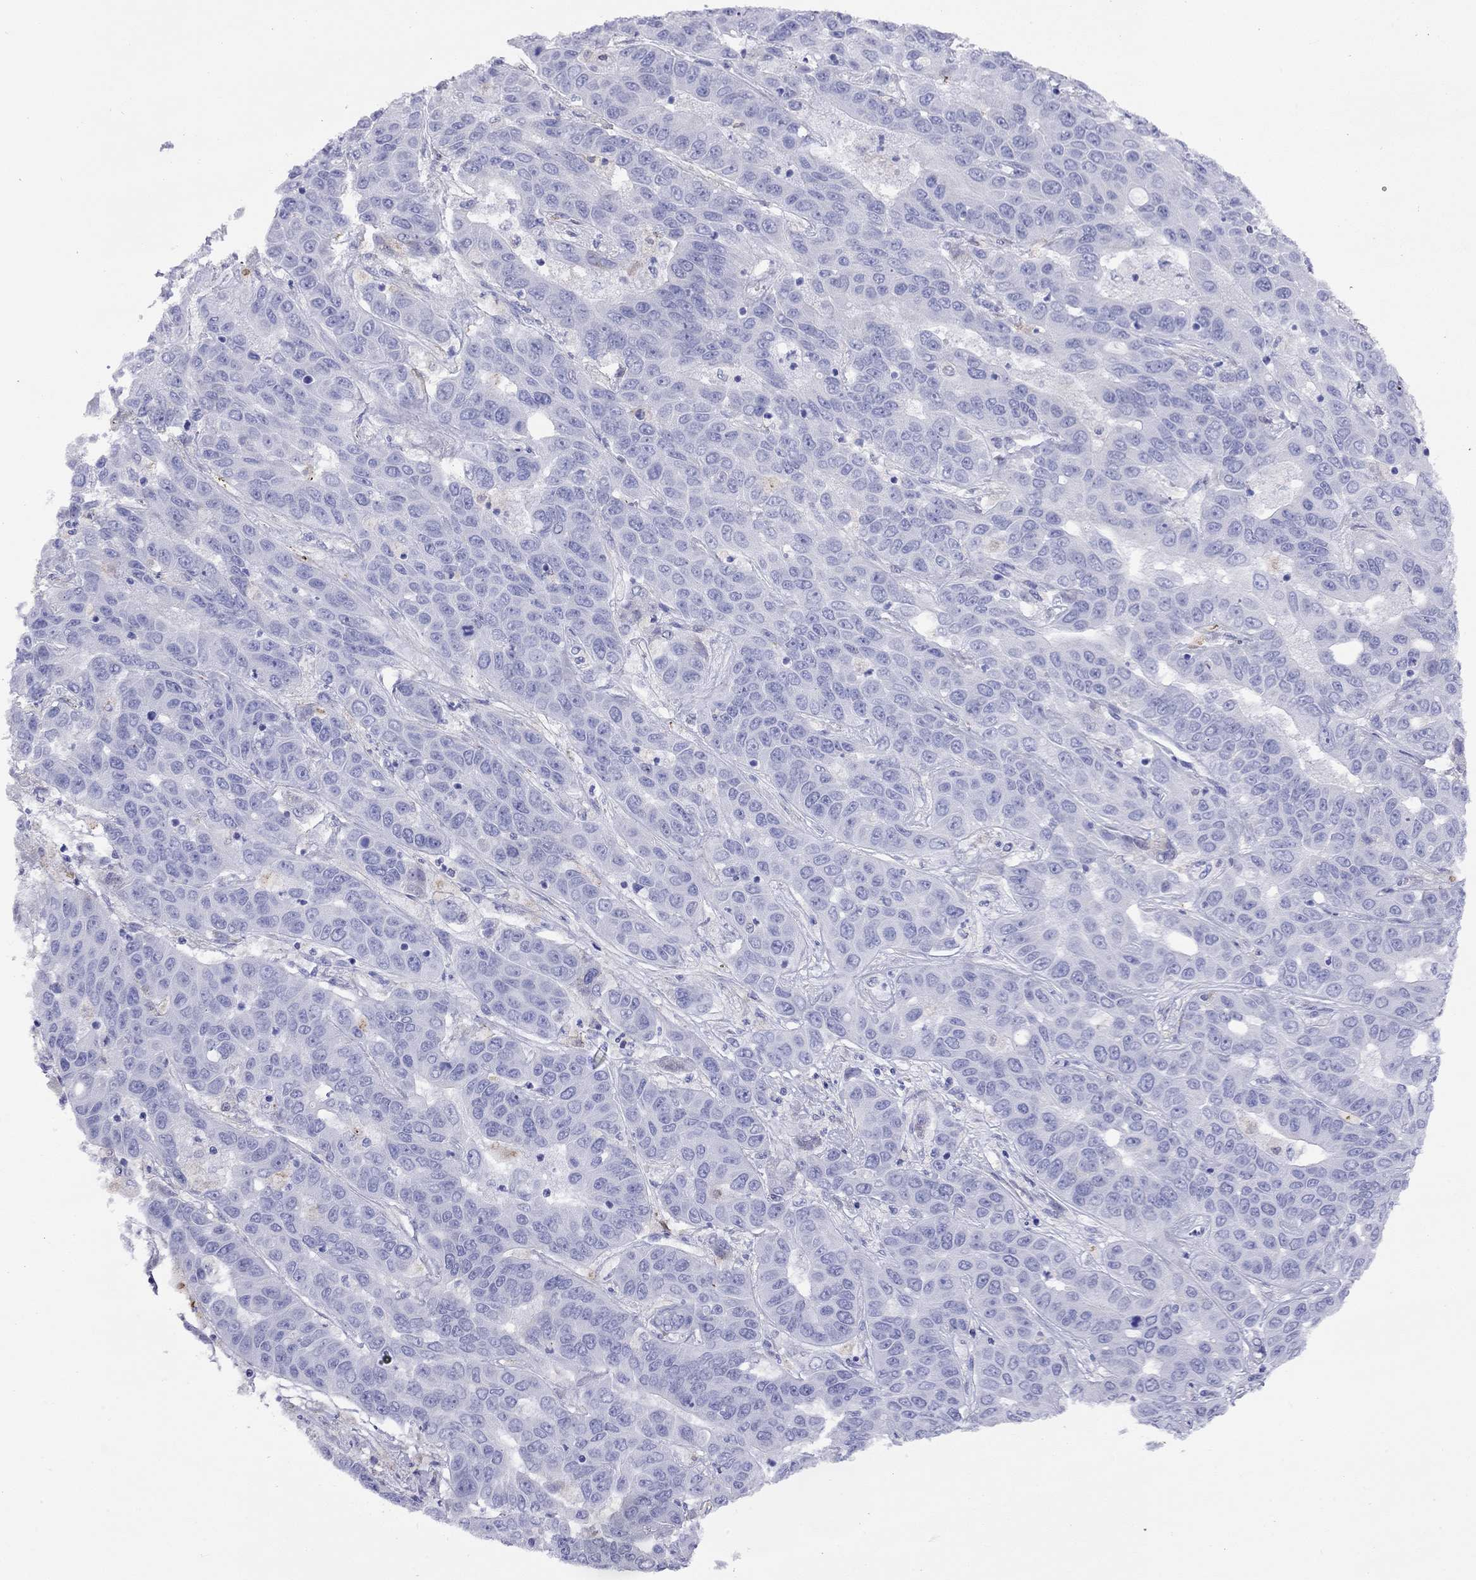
{"staining": {"intensity": "negative", "quantity": "none", "location": "none"}, "tissue": "liver cancer", "cell_type": "Tumor cells", "image_type": "cancer", "snomed": [{"axis": "morphology", "description": "Cholangiocarcinoma"}, {"axis": "topography", "description": "Liver"}], "caption": "Tumor cells are negative for brown protein staining in liver cancer (cholangiocarcinoma).", "gene": "SLC30A8", "patient": {"sex": "female", "age": 52}}